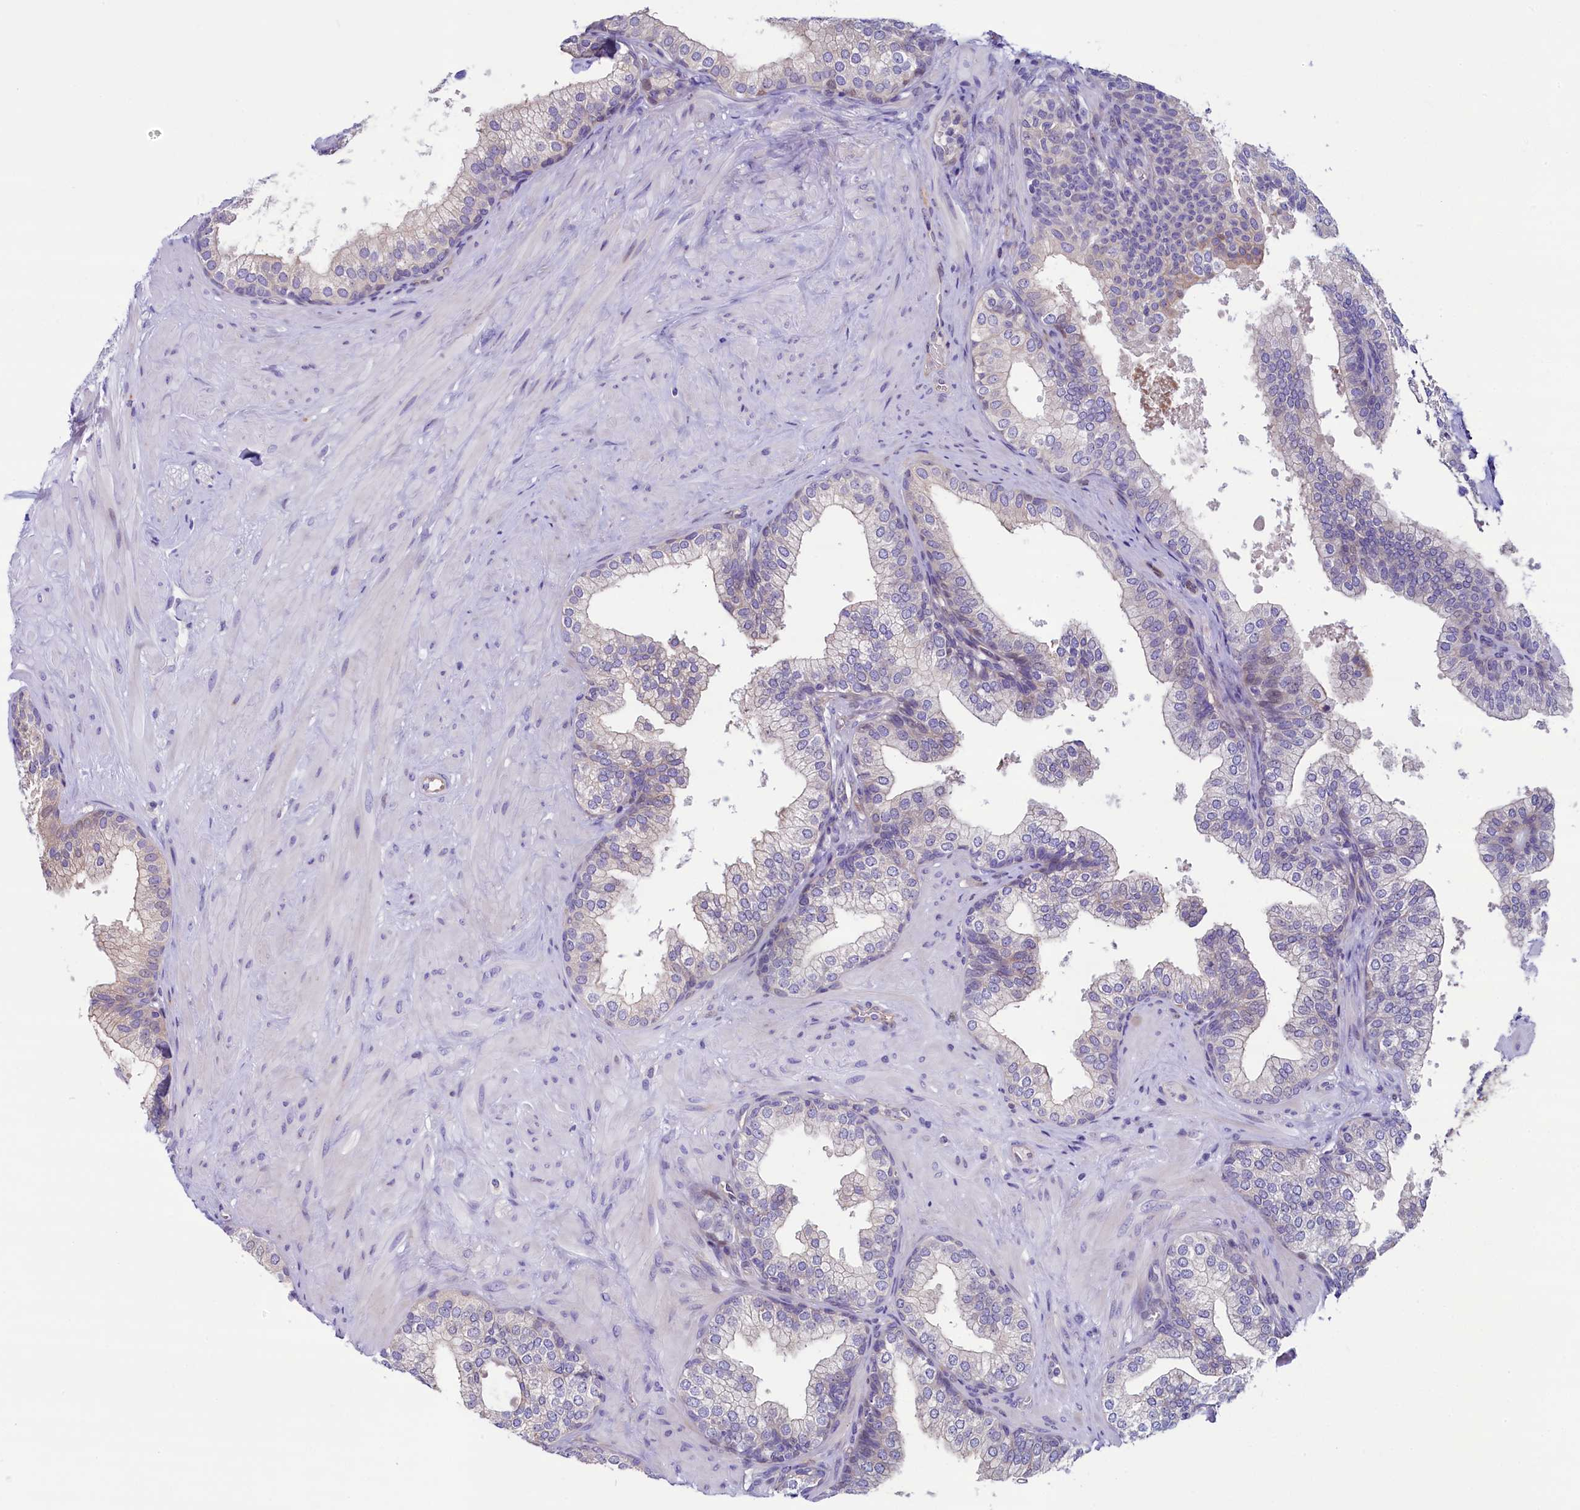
{"staining": {"intensity": "negative", "quantity": "none", "location": "none"}, "tissue": "prostate", "cell_type": "Glandular cells", "image_type": "normal", "snomed": [{"axis": "morphology", "description": "Normal tissue, NOS"}, {"axis": "topography", "description": "Prostate"}], "caption": "High magnification brightfield microscopy of normal prostate stained with DAB (brown) and counterstained with hematoxylin (blue): glandular cells show no significant staining. (Stains: DAB (3,3'-diaminobenzidine) immunohistochemistry with hematoxylin counter stain, Microscopy: brightfield microscopy at high magnification).", "gene": "KRBOX5", "patient": {"sex": "male", "age": 60}}